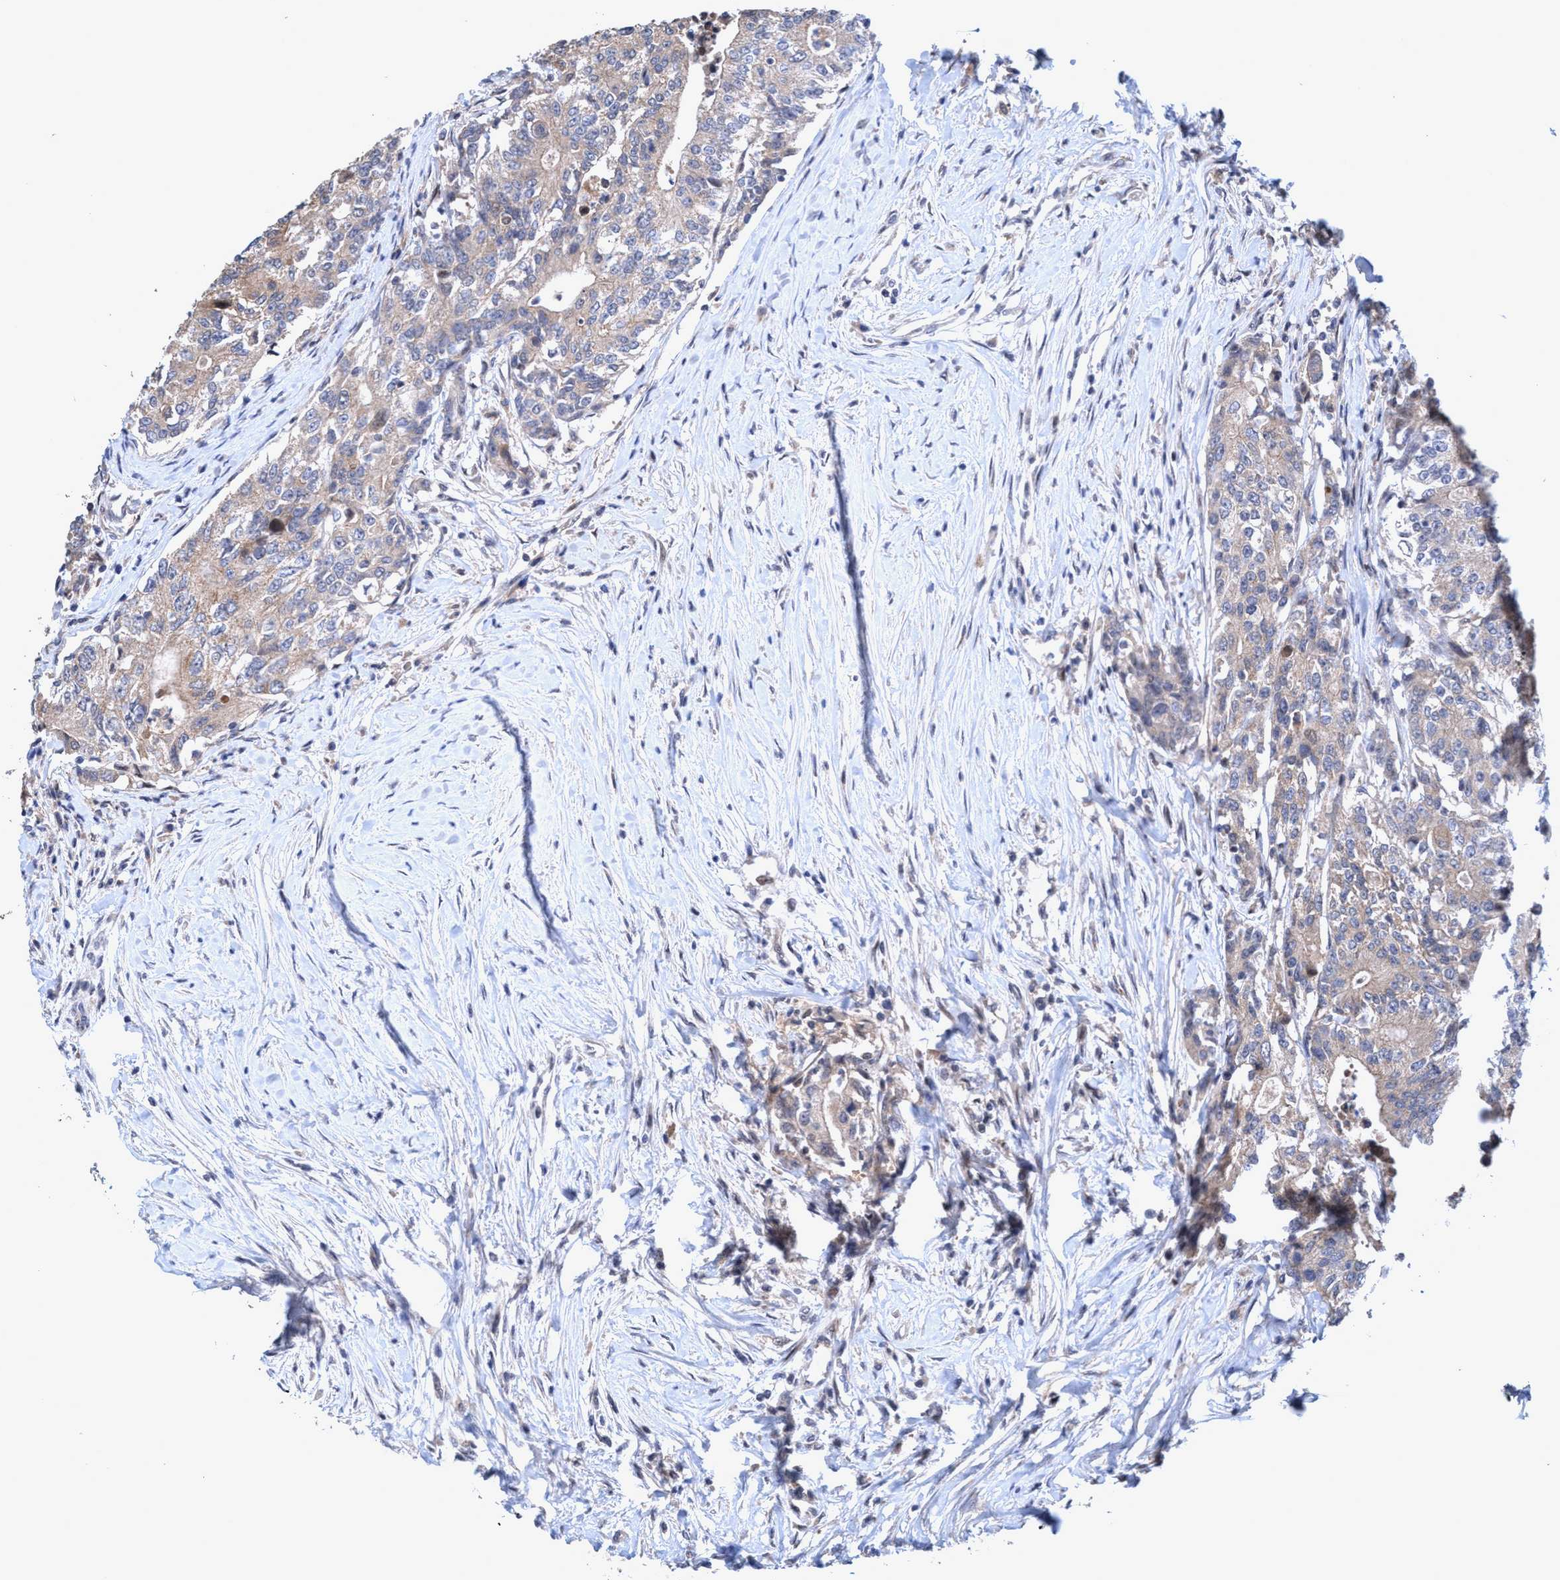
{"staining": {"intensity": "weak", "quantity": "25%-75%", "location": "cytoplasmic/membranous"}, "tissue": "colorectal cancer", "cell_type": "Tumor cells", "image_type": "cancer", "snomed": [{"axis": "morphology", "description": "Adenocarcinoma, NOS"}, {"axis": "topography", "description": "Colon"}], "caption": "Protein expression analysis of adenocarcinoma (colorectal) displays weak cytoplasmic/membranous expression in approximately 25%-75% of tumor cells.", "gene": "ZNF677", "patient": {"sex": "female", "age": 77}}